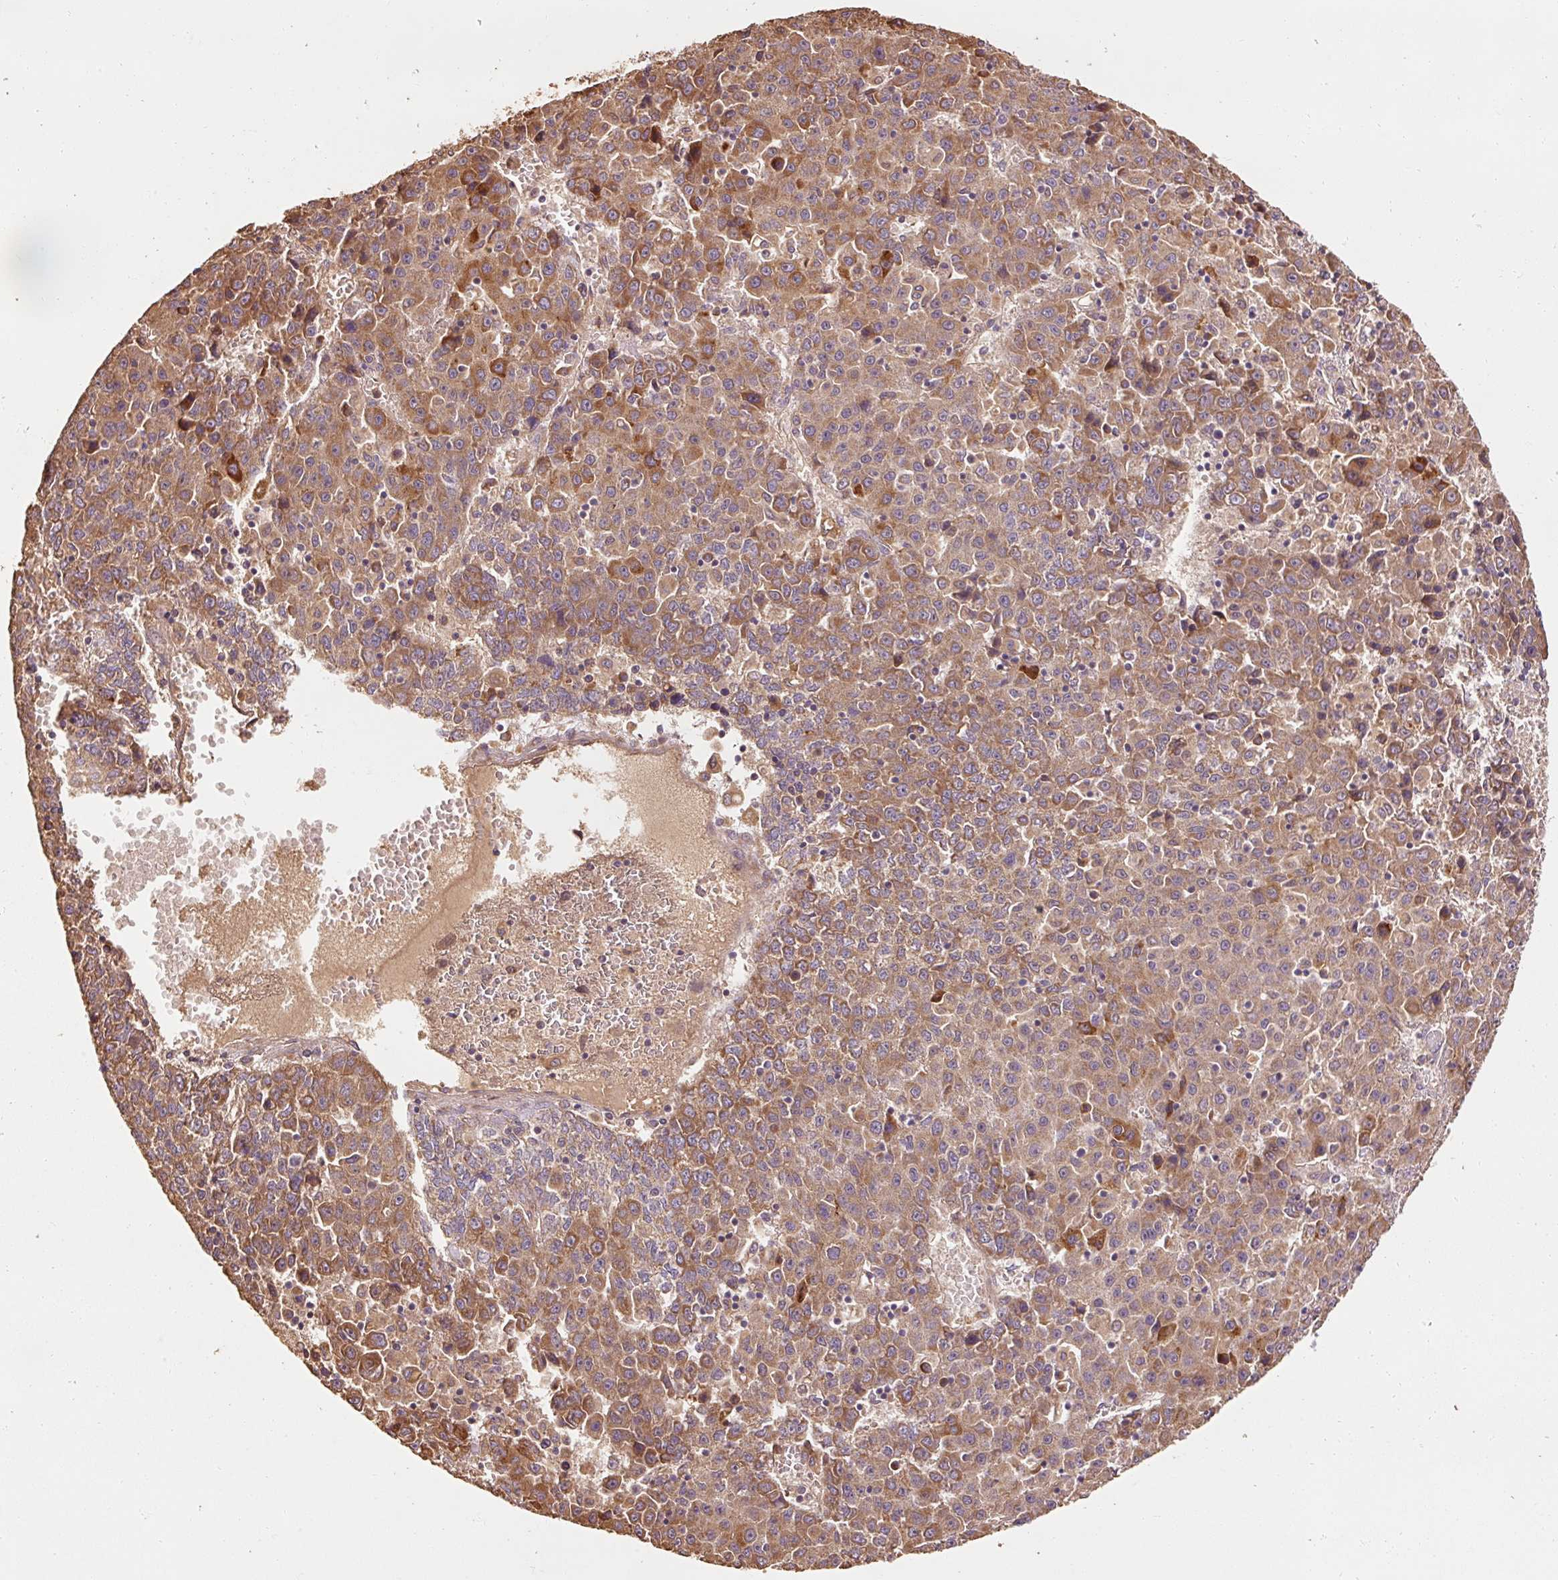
{"staining": {"intensity": "moderate", "quantity": ">75%", "location": "cytoplasmic/membranous"}, "tissue": "liver cancer", "cell_type": "Tumor cells", "image_type": "cancer", "snomed": [{"axis": "morphology", "description": "Carcinoma, Hepatocellular, NOS"}, {"axis": "topography", "description": "Liver"}], "caption": "Immunohistochemistry (IHC) image of neoplastic tissue: hepatocellular carcinoma (liver) stained using immunohistochemistry (IHC) reveals medium levels of moderate protein expression localized specifically in the cytoplasmic/membranous of tumor cells, appearing as a cytoplasmic/membranous brown color.", "gene": "EFHC1", "patient": {"sex": "female", "age": 53}}